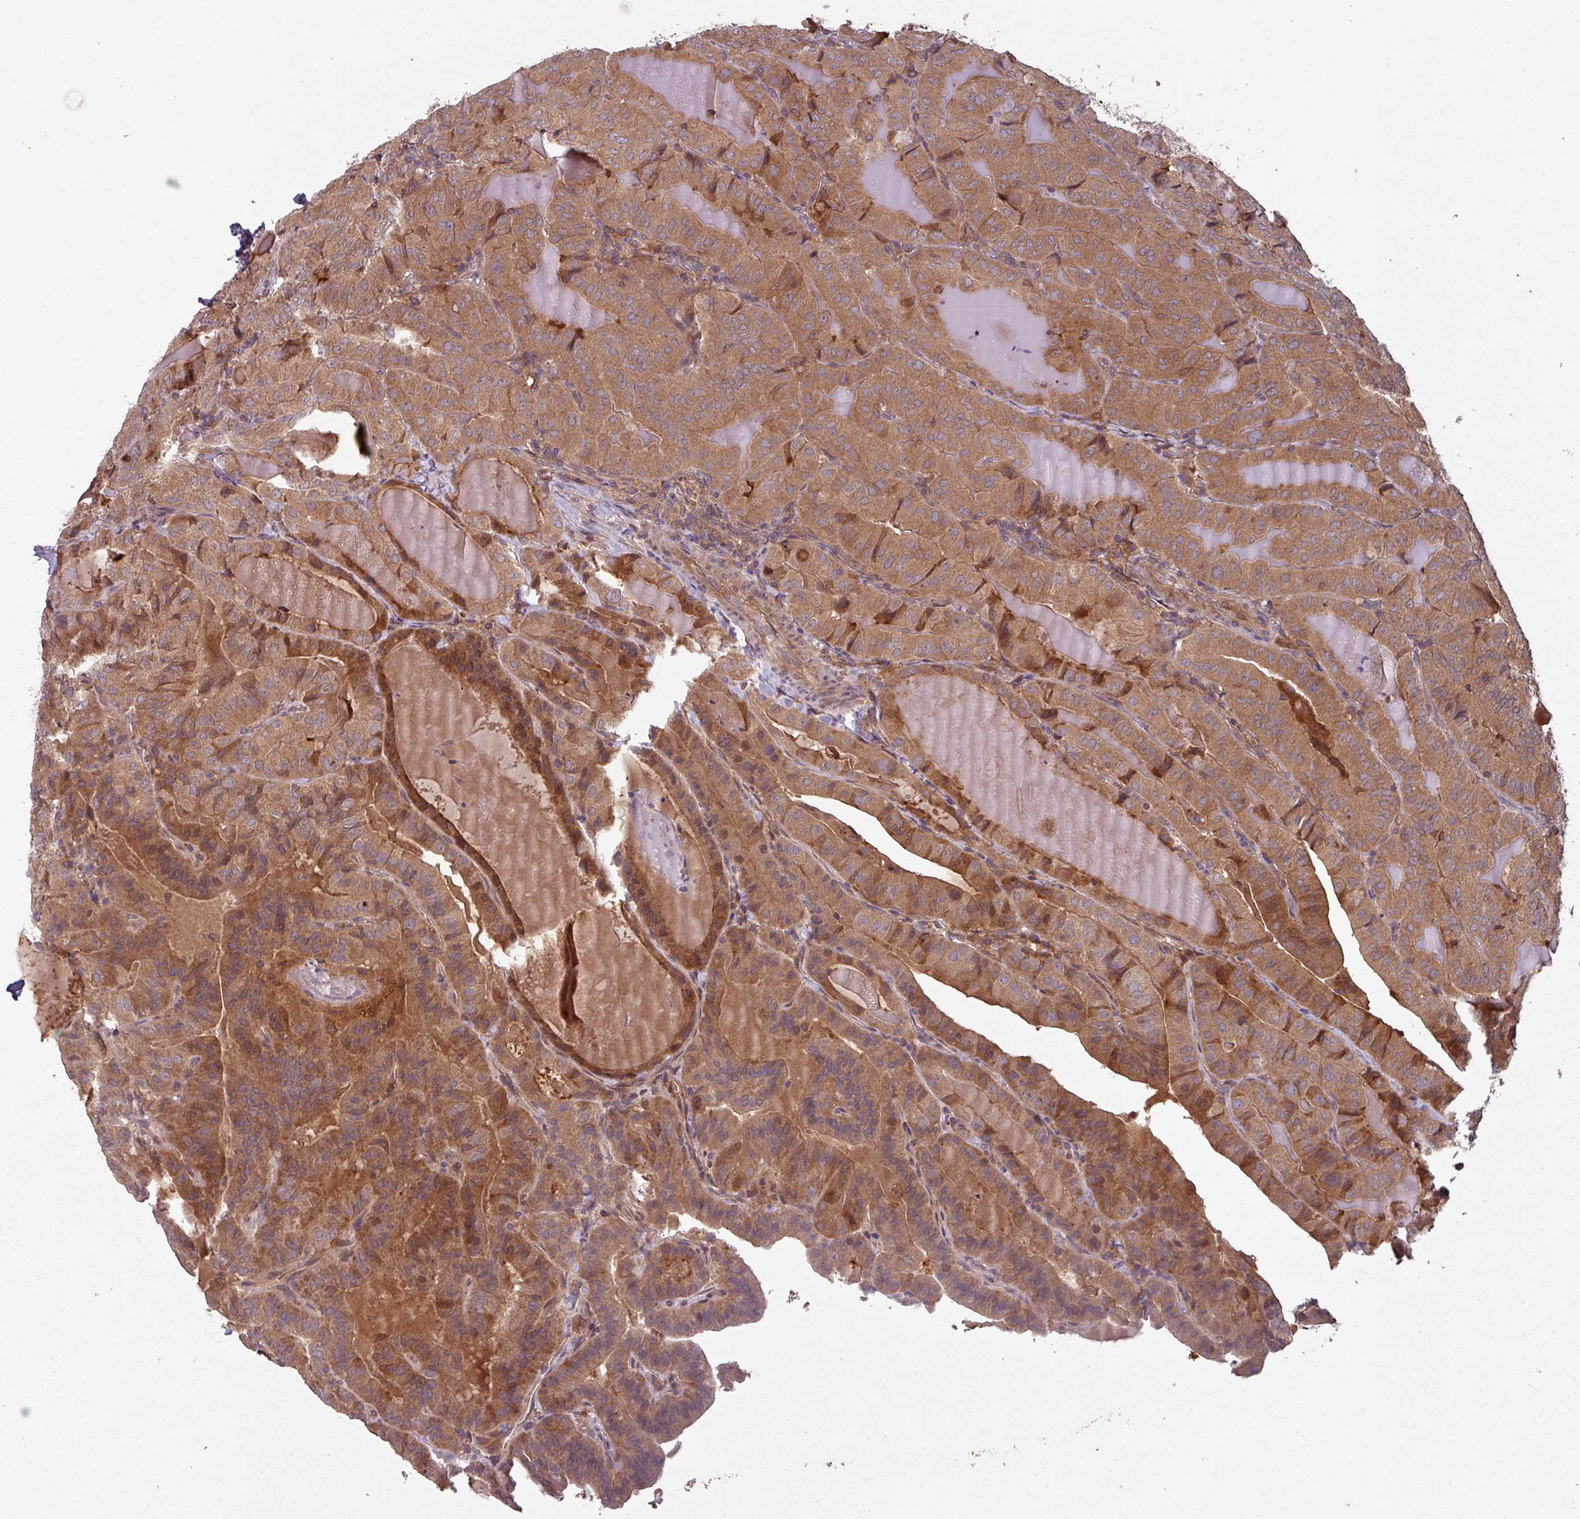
{"staining": {"intensity": "moderate", "quantity": ">75%", "location": "cytoplasmic/membranous"}, "tissue": "thyroid cancer", "cell_type": "Tumor cells", "image_type": "cancer", "snomed": [{"axis": "morphology", "description": "Papillary adenocarcinoma, NOS"}, {"axis": "topography", "description": "Thyroid gland"}], "caption": "Immunohistochemical staining of thyroid papillary adenocarcinoma reveals medium levels of moderate cytoplasmic/membranous protein staining in approximately >75% of tumor cells.", "gene": "GSKIP", "patient": {"sex": "female", "age": 68}}